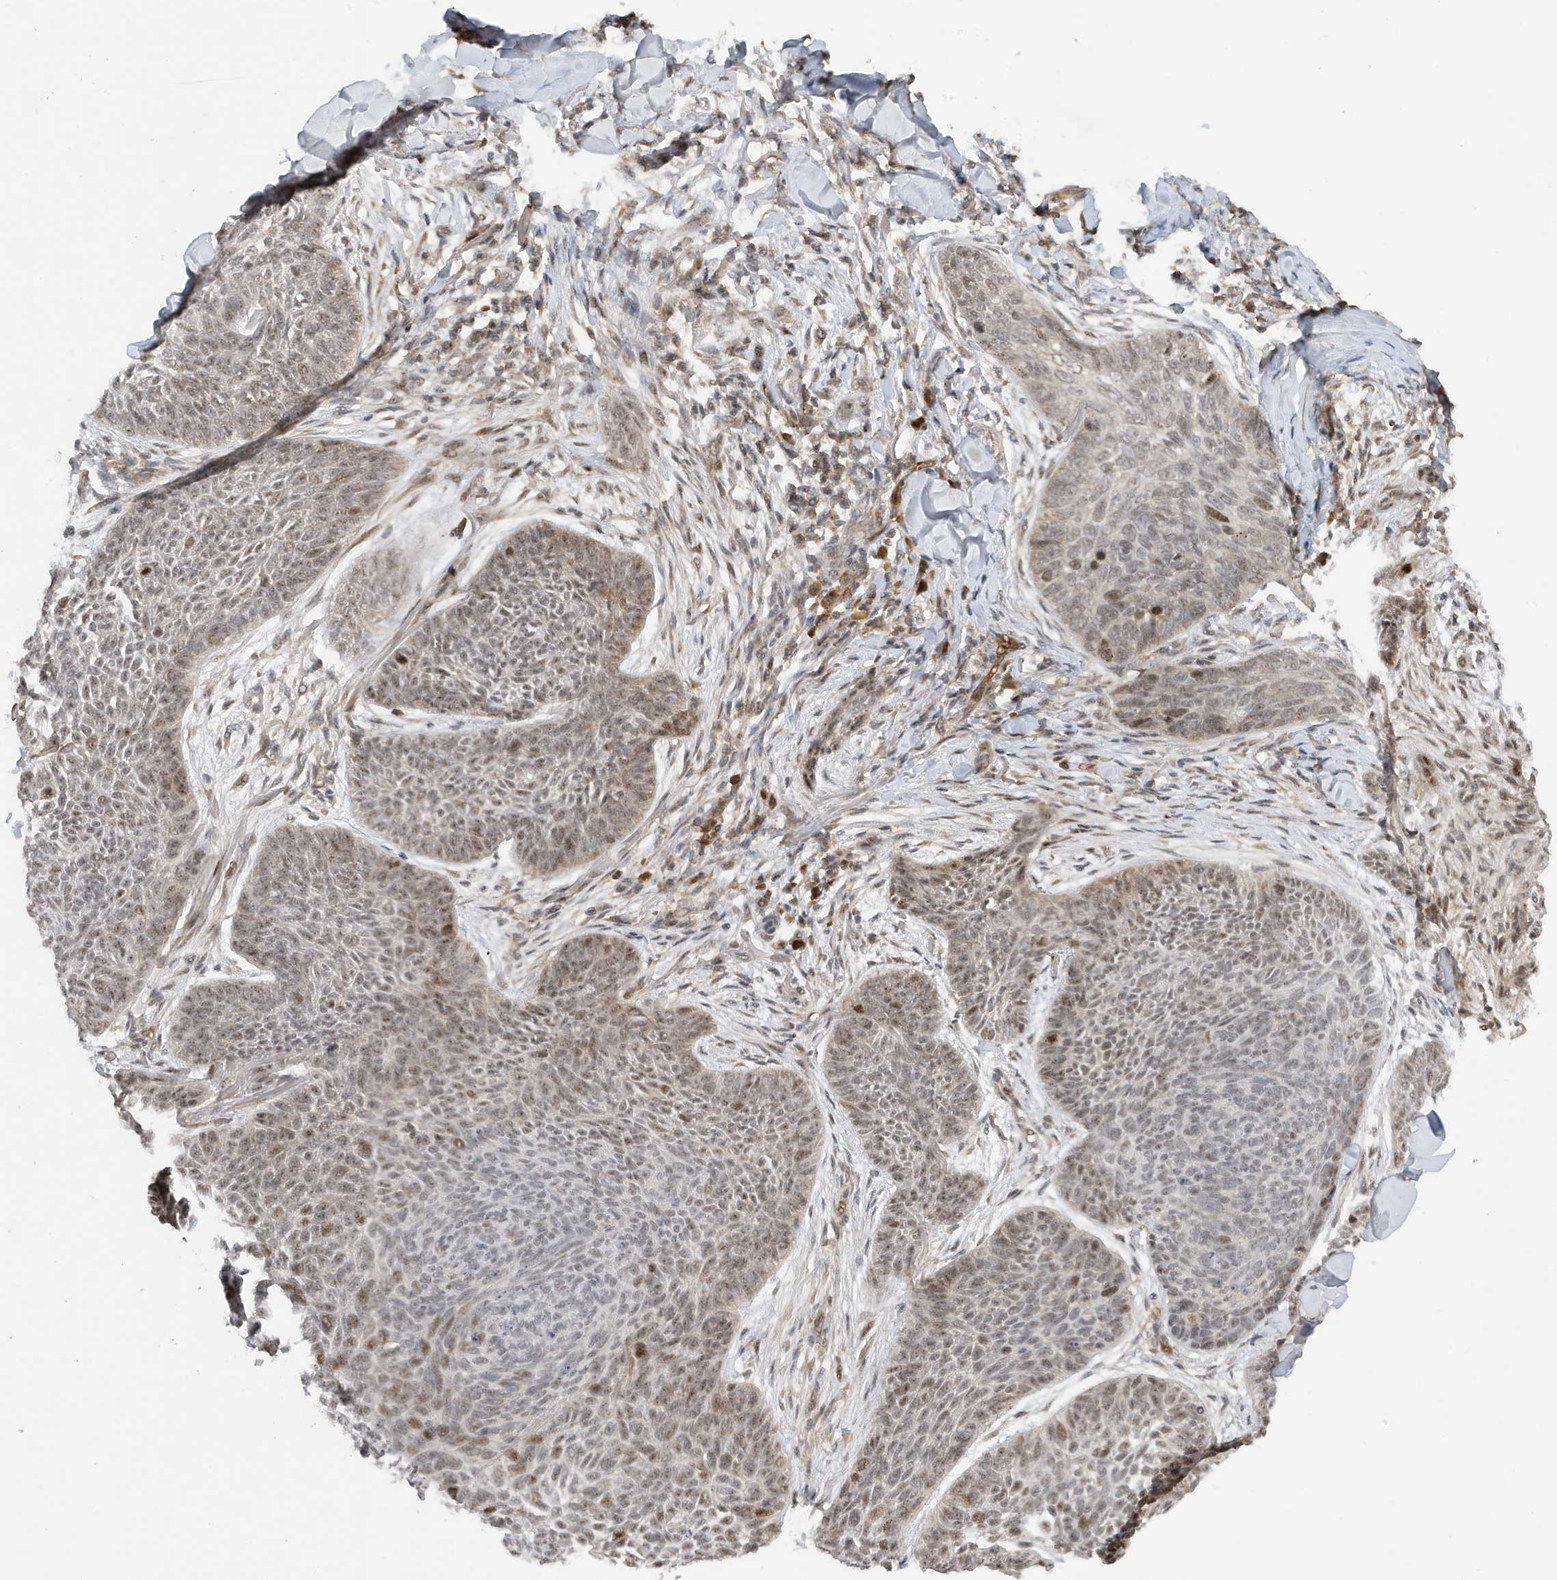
{"staining": {"intensity": "weak", "quantity": "25%-75%", "location": "nuclear"}, "tissue": "skin cancer", "cell_type": "Tumor cells", "image_type": "cancer", "snomed": [{"axis": "morphology", "description": "Basal cell carcinoma"}, {"axis": "topography", "description": "Skin"}], "caption": "A high-resolution image shows IHC staining of skin cancer (basal cell carcinoma), which displays weak nuclear positivity in approximately 25%-75% of tumor cells. Using DAB (3,3'-diaminobenzidine) (brown) and hematoxylin (blue) stains, captured at high magnification using brightfield microscopy.", "gene": "MAST3", "patient": {"sex": "male", "age": 85}}